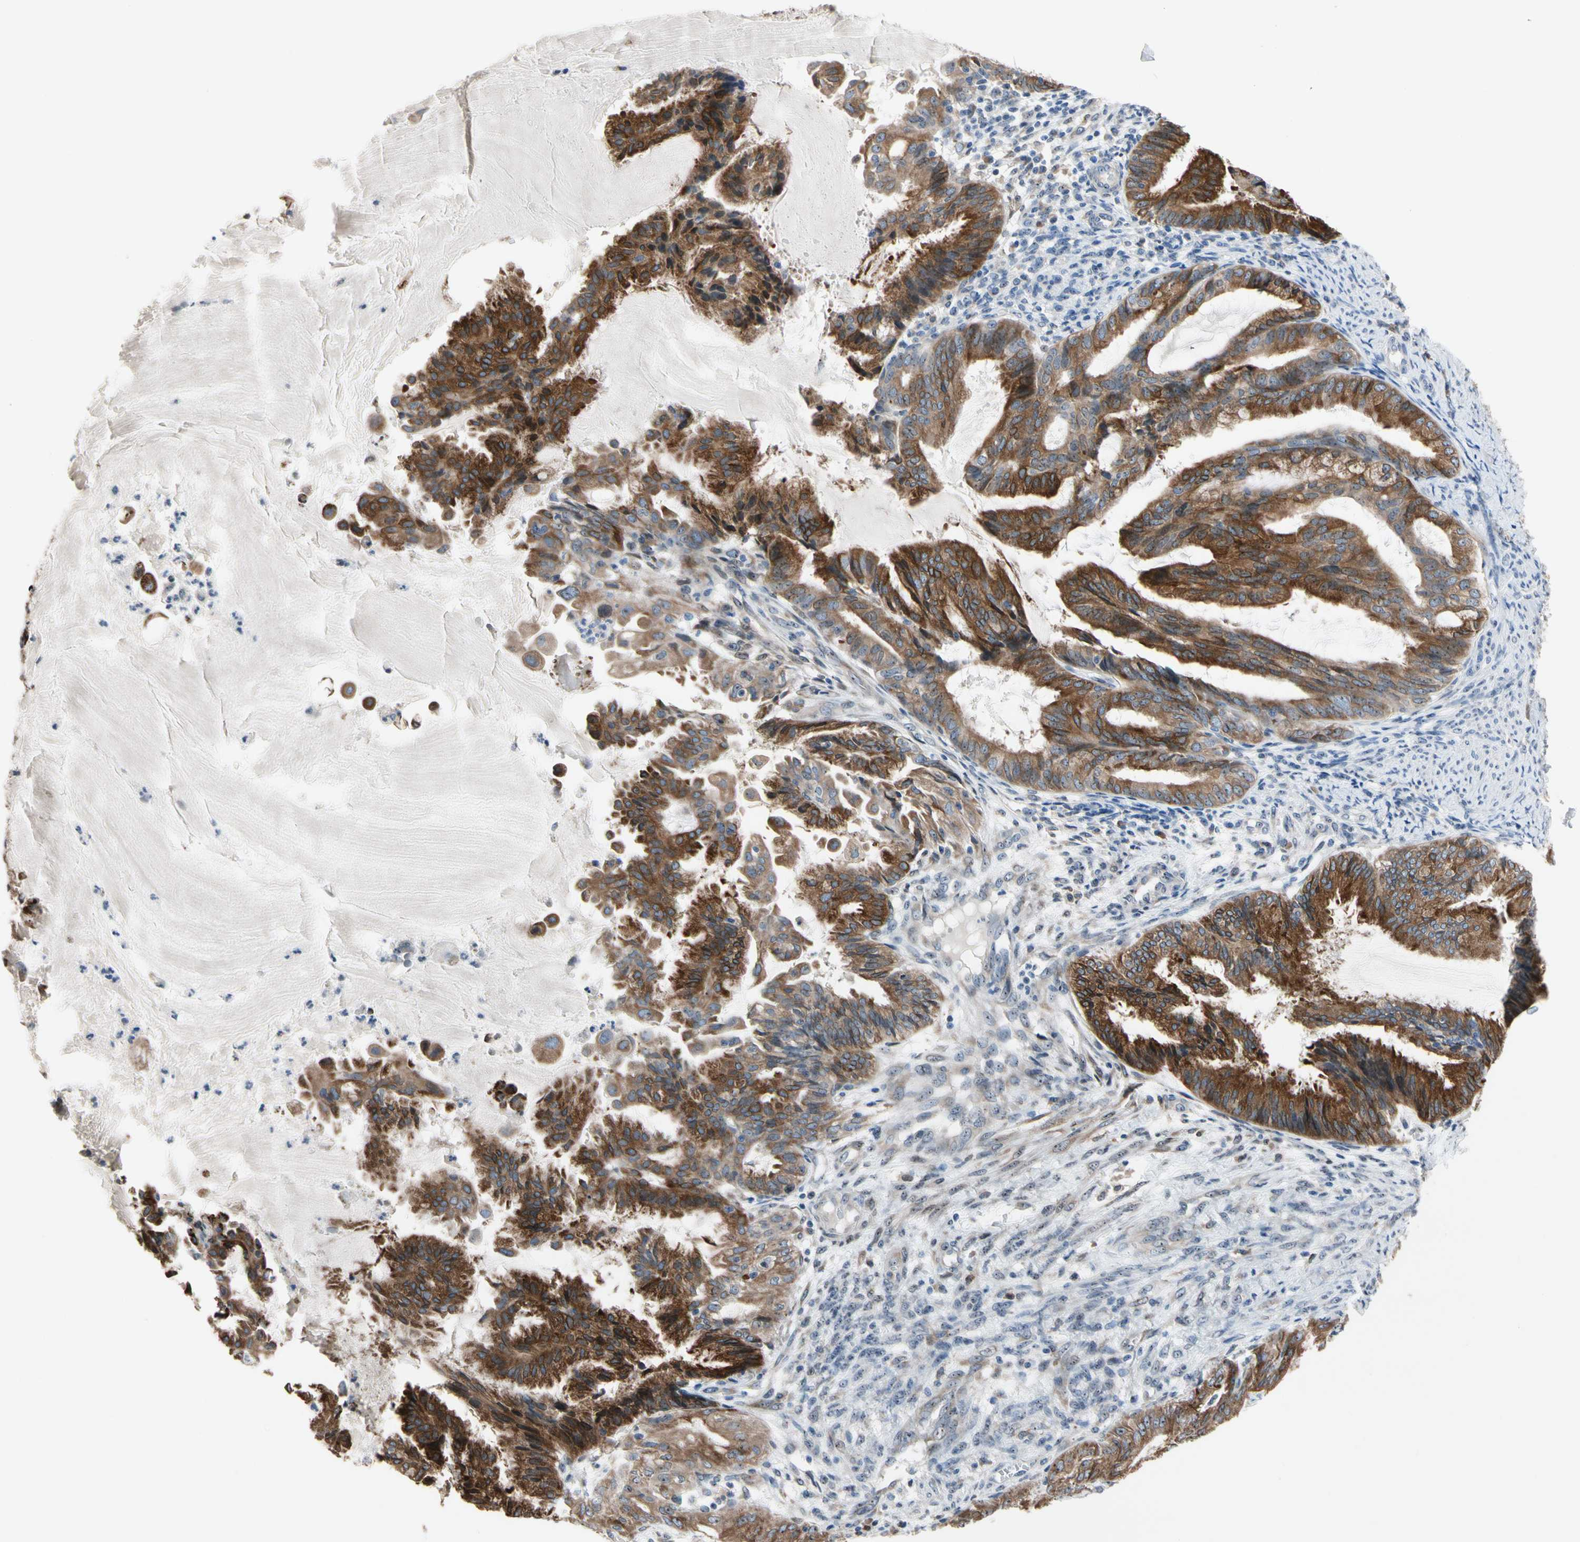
{"staining": {"intensity": "strong", "quantity": ">75%", "location": "cytoplasmic/membranous"}, "tissue": "endometrial cancer", "cell_type": "Tumor cells", "image_type": "cancer", "snomed": [{"axis": "morphology", "description": "Adenocarcinoma, NOS"}, {"axis": "topography", "description": "Endometrium"}], "caption": "A brown stain highlights strong cytoplasmic/membranous positivity of a protein in endometrial cancer tumor cells.", "gene": "TMED7", "patient": {"sex": "female", "age": 86}}